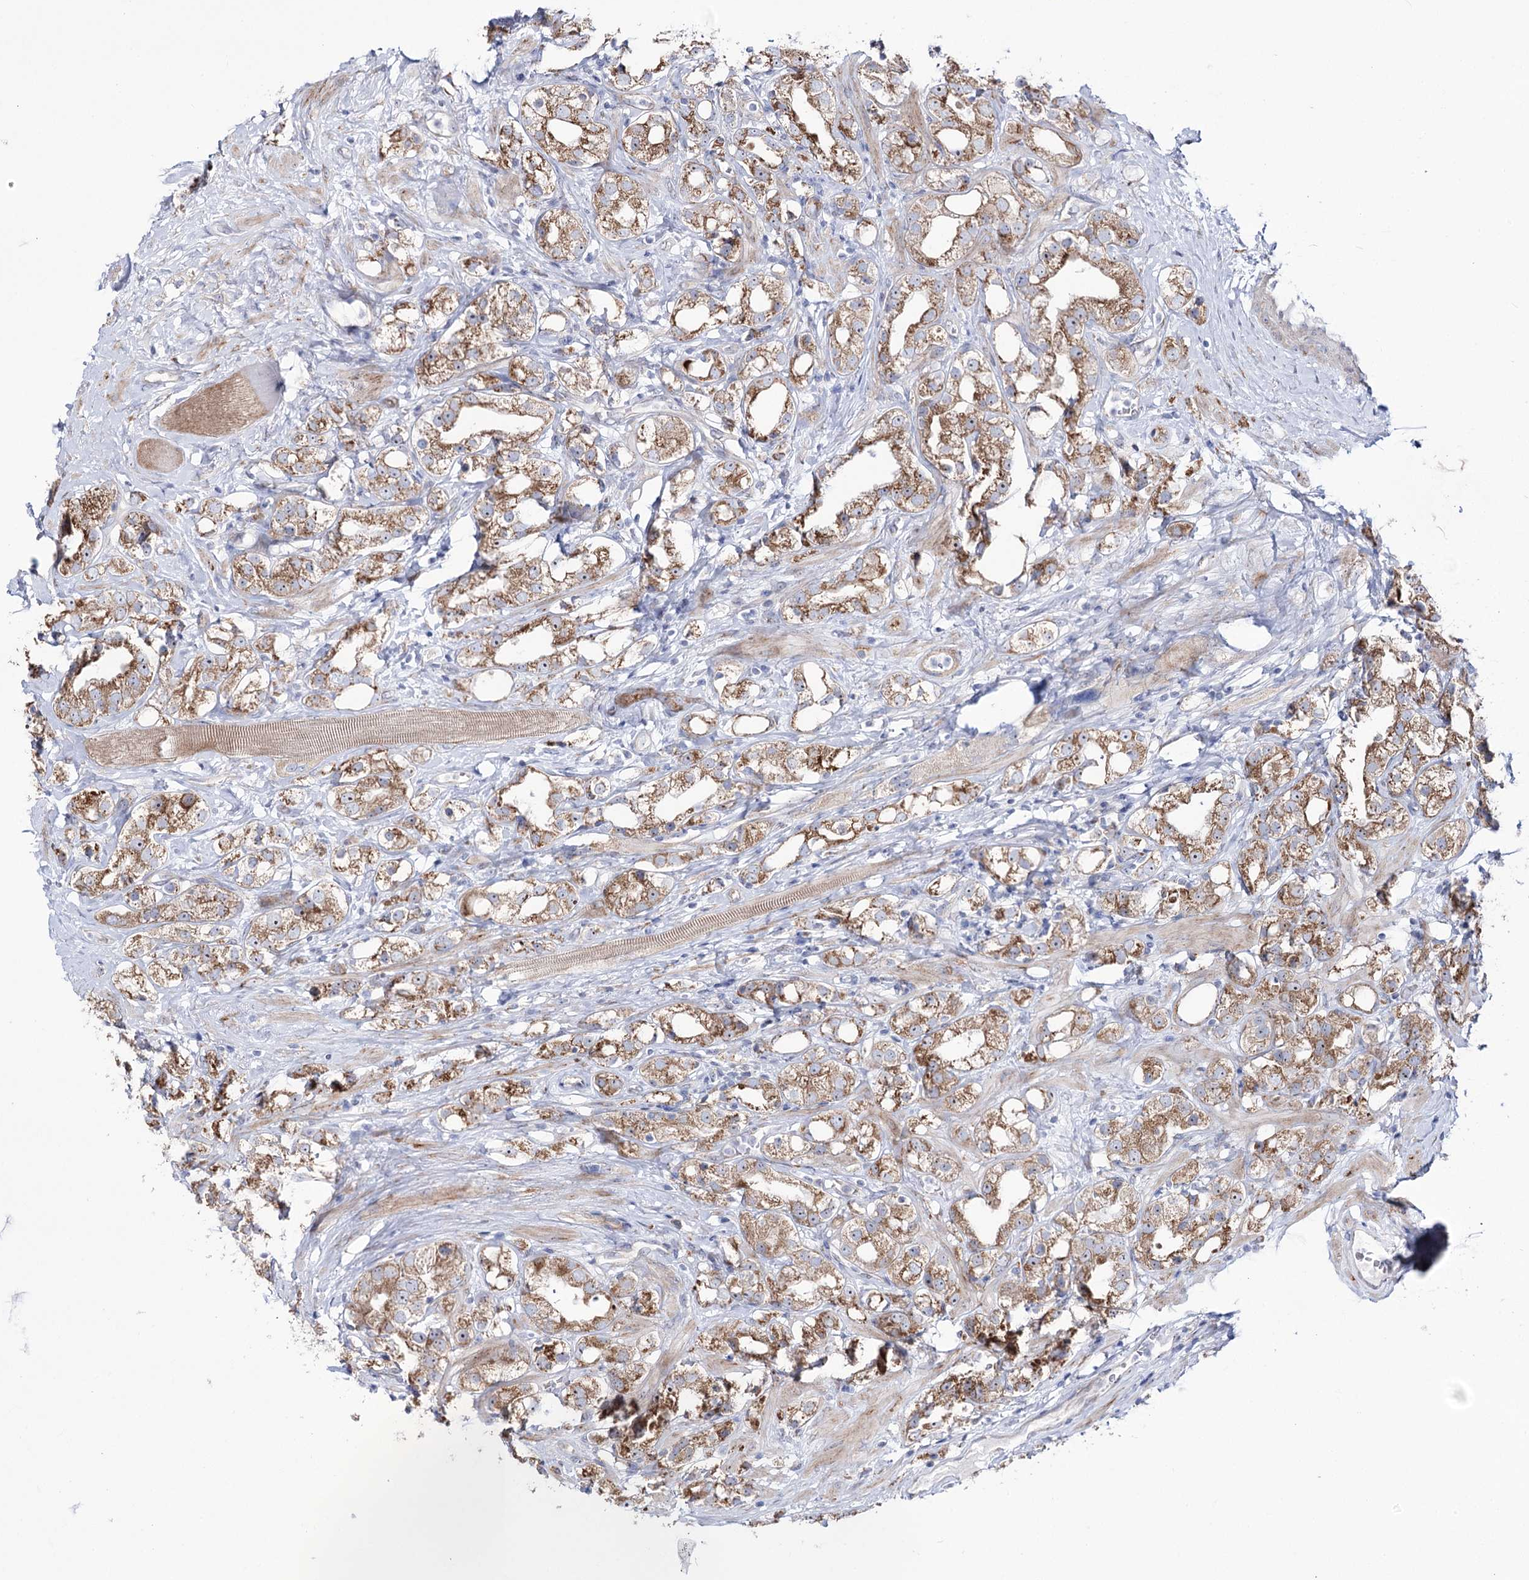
{"staining": {"intensity": "moderate", "quantity": ">75%", "location": "cytoplasmic/membranous"}, "tissue": "prostate cancer", "cell_type": "Tumor cells", "image_type": "cancer", "snomed": [{"axis": "morphology", "description": "Adenocarcinoma, NOS"}, {"axis": "topography", "description": "Prostate"}], "caption": "Immunohistochemical staining of adenocarcinoma (prostate) demonstrates medium levels of moderate cytoplasmic/membranous positivity in about >75% of tumor cells.", "gene": "METTL5", "patient": {"sex": "male", "age": 79}}